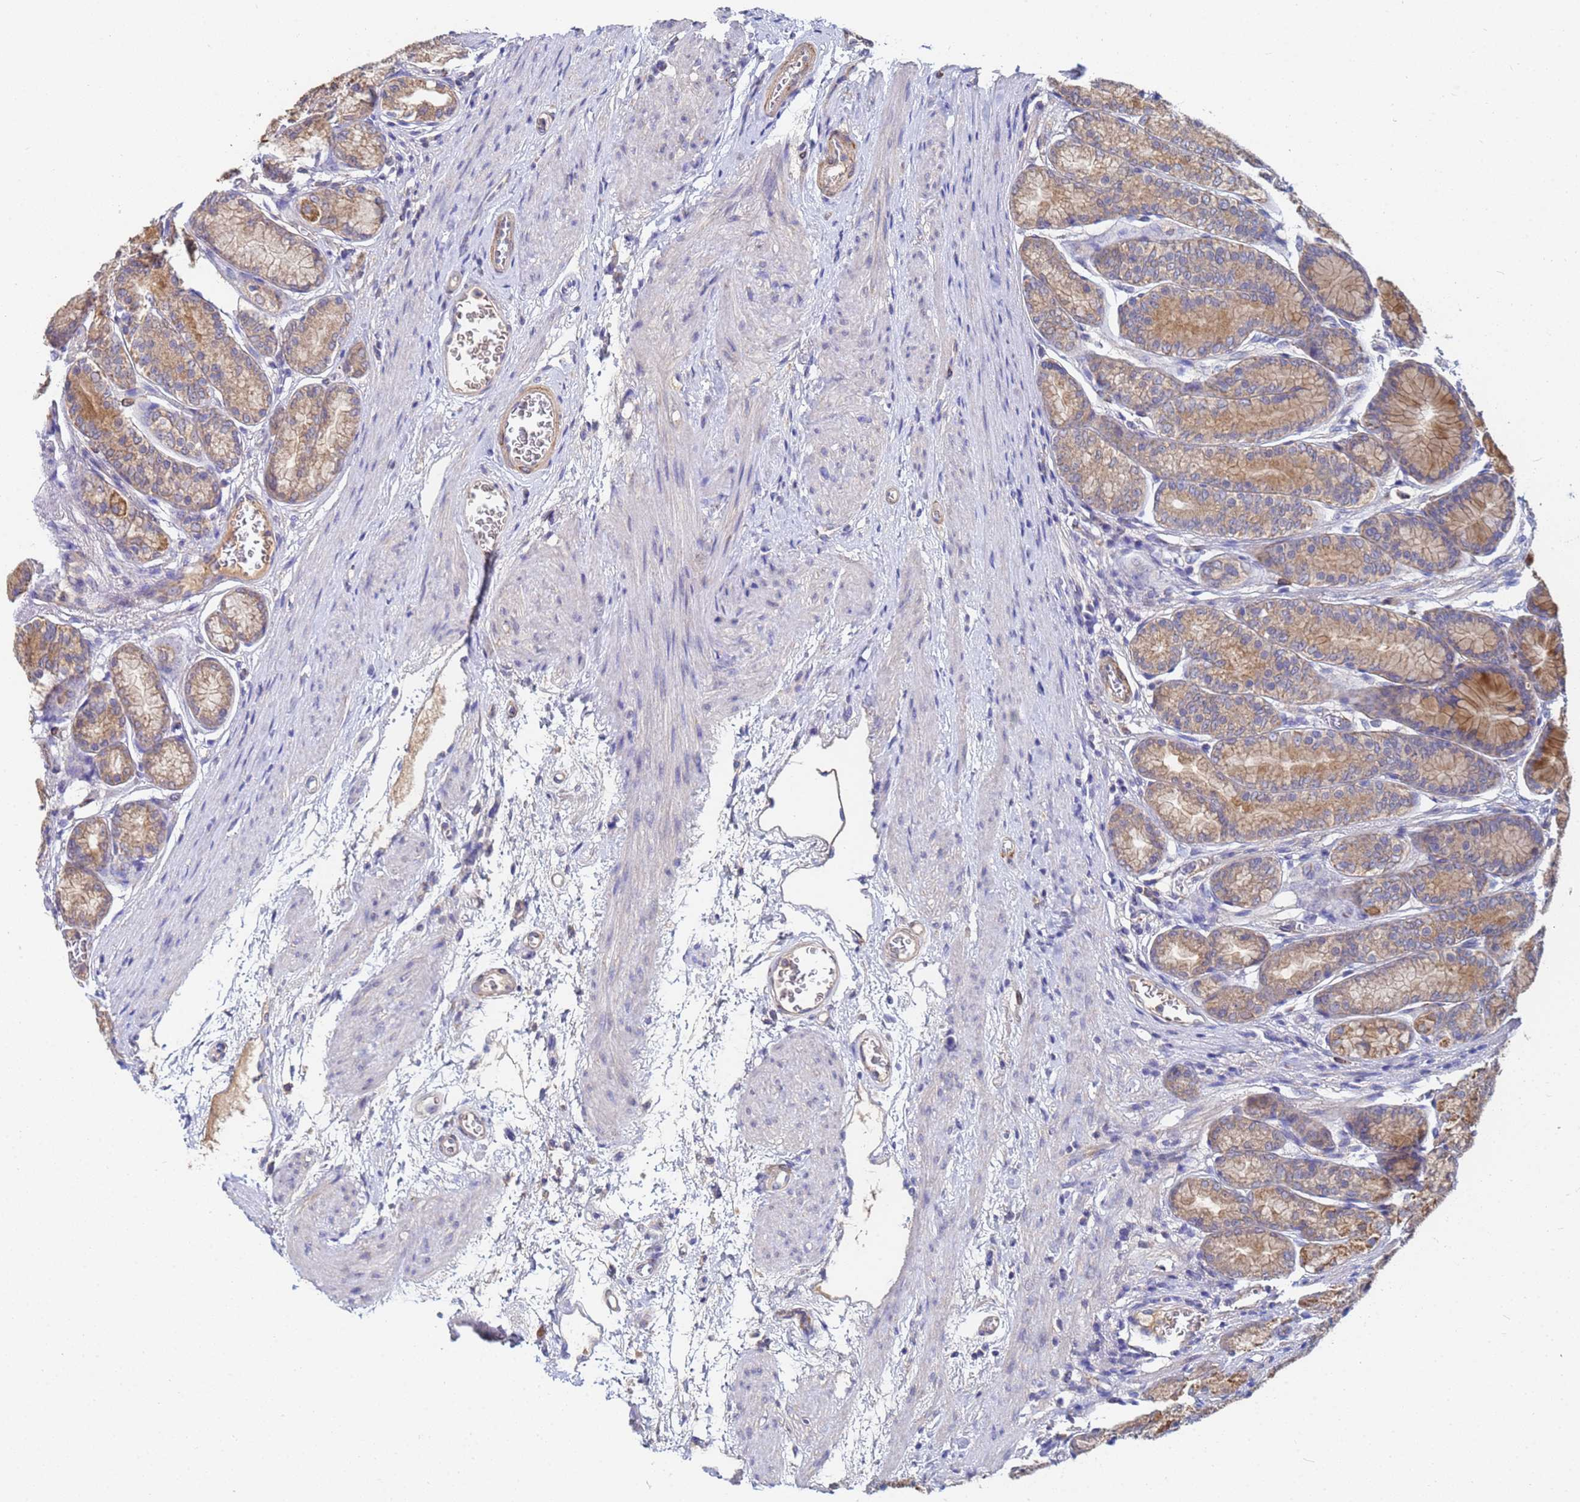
{"staining": {"intensity": "moderate", "quantity": "25%-75%", "location": "cytoplasmic/membranous"}, "tissue": "stomach", "cell_type": "Glandular cells", "image_type": "normal", "snomed": [{"axis": "morphology", "description": "Normal tissue, NOS"}, {"axis": "morphology", "description": "Adenocarcinoma, NOS"}, {"axis": "morphology", "description": "Adenocarcinoma, High grade"}, {"axis": "topography", "description": "Stomach, upper"}, {"axis": "topography", "description": "Stomach"}], "caption": "This is a histology image of immunohistochemistry staining of unremarkable stomach, which shows moderate positivity in the cytoplasmic/membranous of glandular cells.", "gene": "C5orf34", "patient": {"sex": "female", "age": 65}}